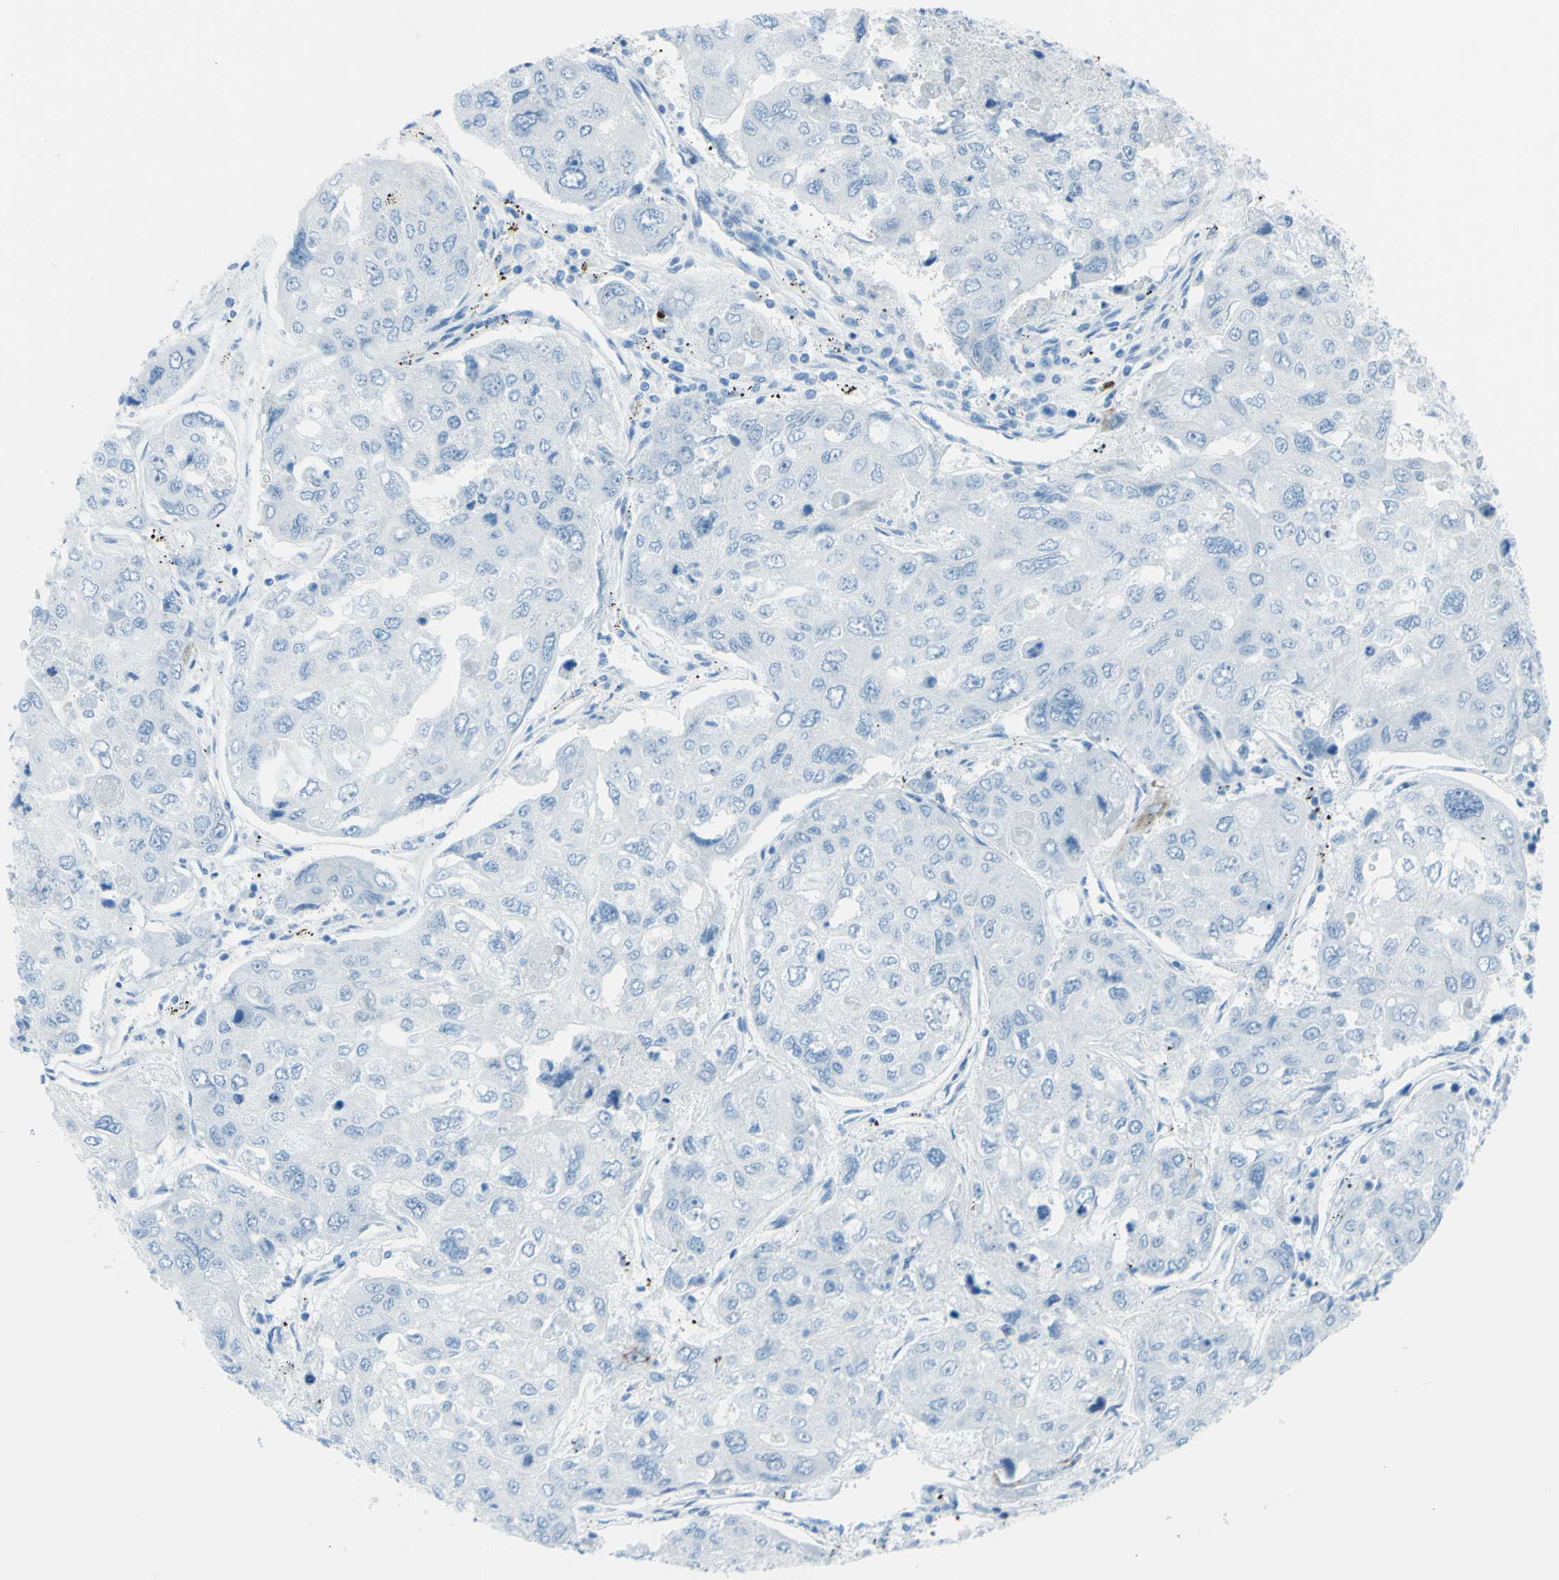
{"staining": {"intensity": "negative", "quantity": "none", "location": "none"}, "tissue": "urothelial cancer", "cell_type": "Tumor cells", "image_type": "cancer", "snomed": [{"axis": "morphology", "description": "Urothelial carcinoma, High grade"}, {"axis": "topography", "description": "Lymph node"}, {"axis": "topography", "description": "Urinary bladder"}], "caption": "Immunohistochemistry of urothelial carcinoma (high-grade) displays no staining in tumor cells. The staining was performed using DAB (3,3'-diaminobenzidine) to visualize the protein expression in brown, while the nuclei were stained in blue with hematoxylin (Magnification: 20x).", "gene": "TFPI2", "patient": {"sex": "male", "age": 51}}